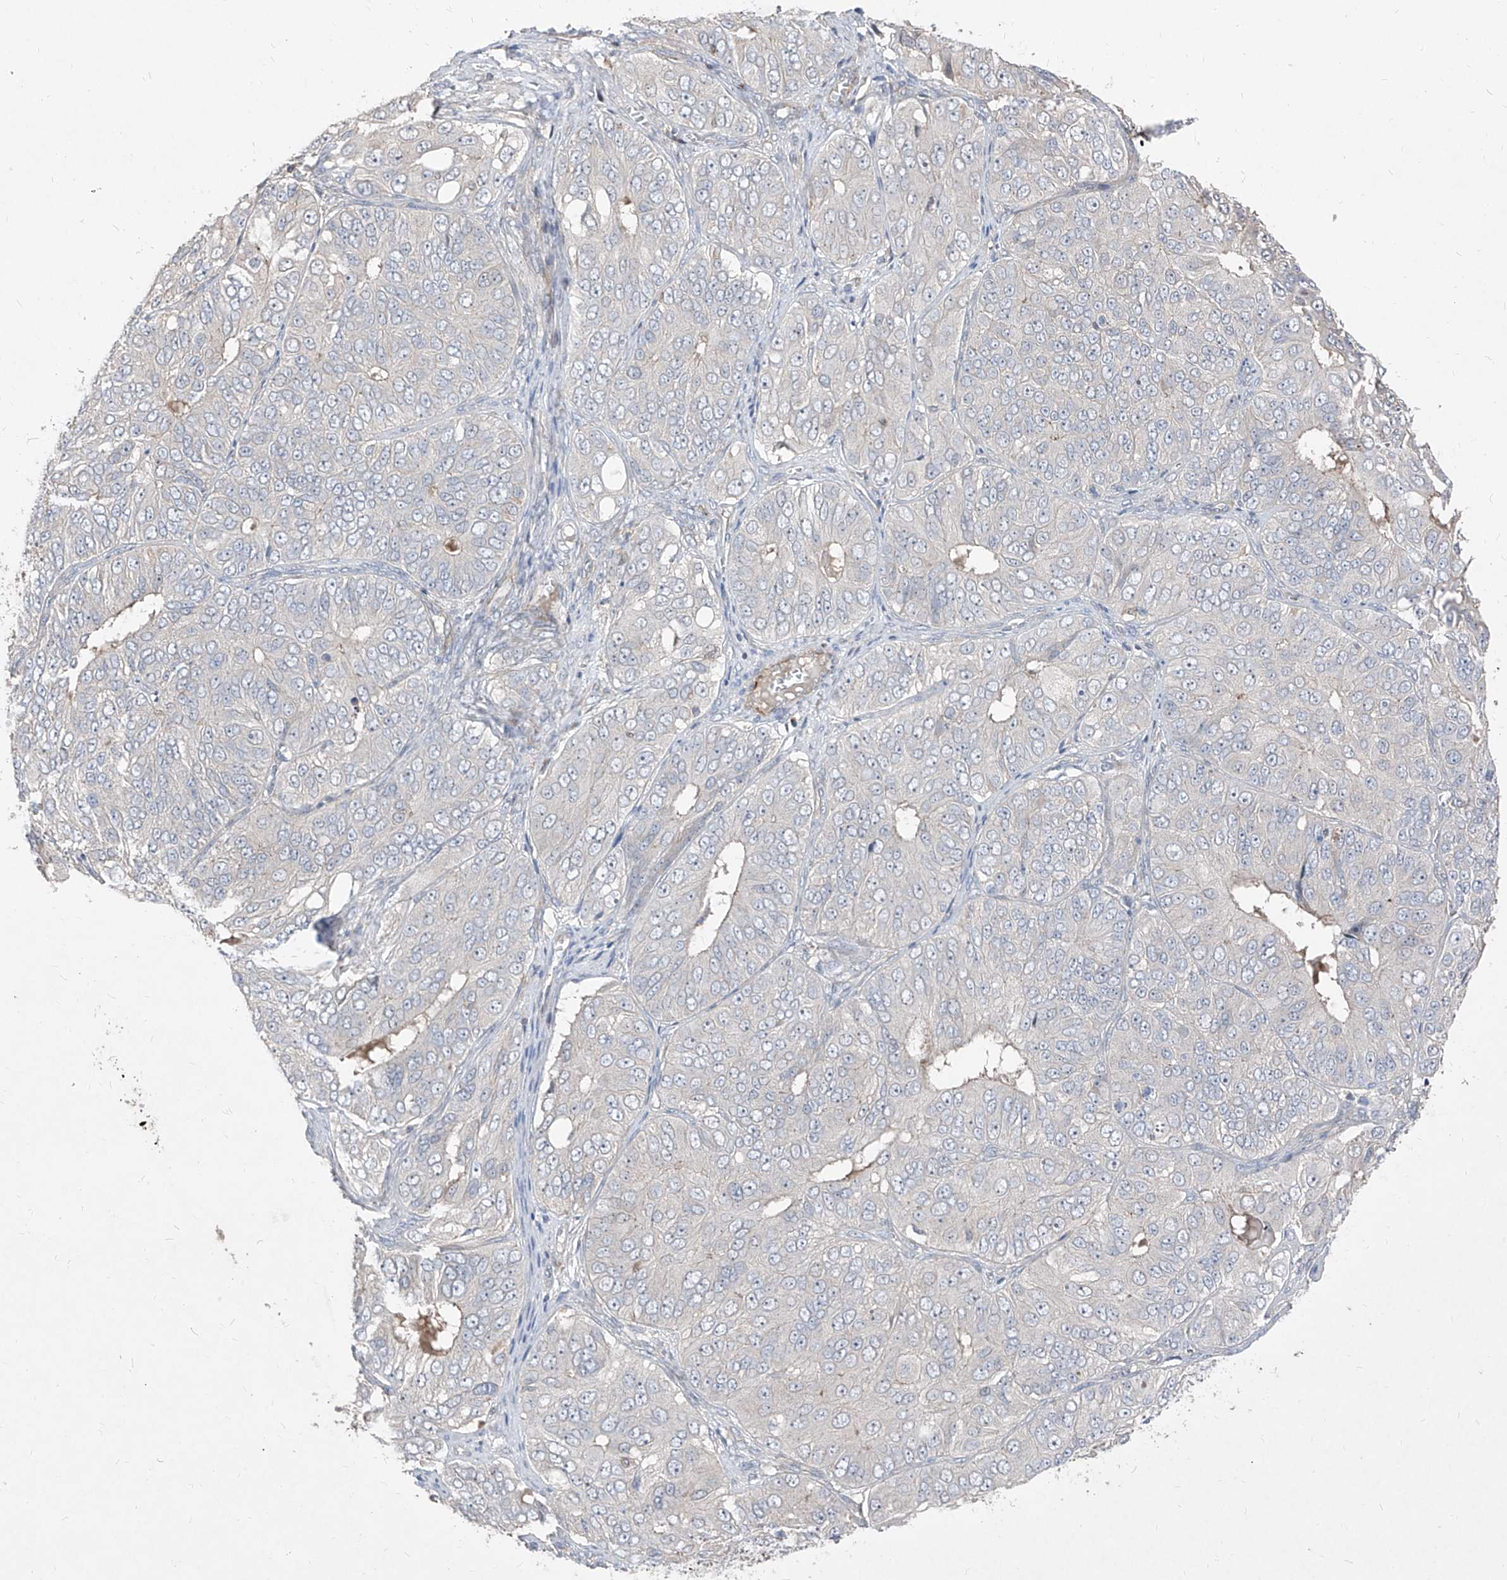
{"staining": {"intensity": "negative", "quantity": "none", "location": "none"}, "tissue": "ovarian cancer", "cell_type": "Tumor cells", "image_type": "cancer", "snomed": [{"axis": "morphology", "description": "Carcinoma, endometroid"}, {"axis": "topography", "description": "Ovary"}], "caption": "This micrograph is of ovarian cancer stained with IHC to label a protein in brown with the nuclei are counter-stained blue. There is no positivity in tumor cells.", "gene": "UFD1", "patient": {"sex": "female", "age": 51}}